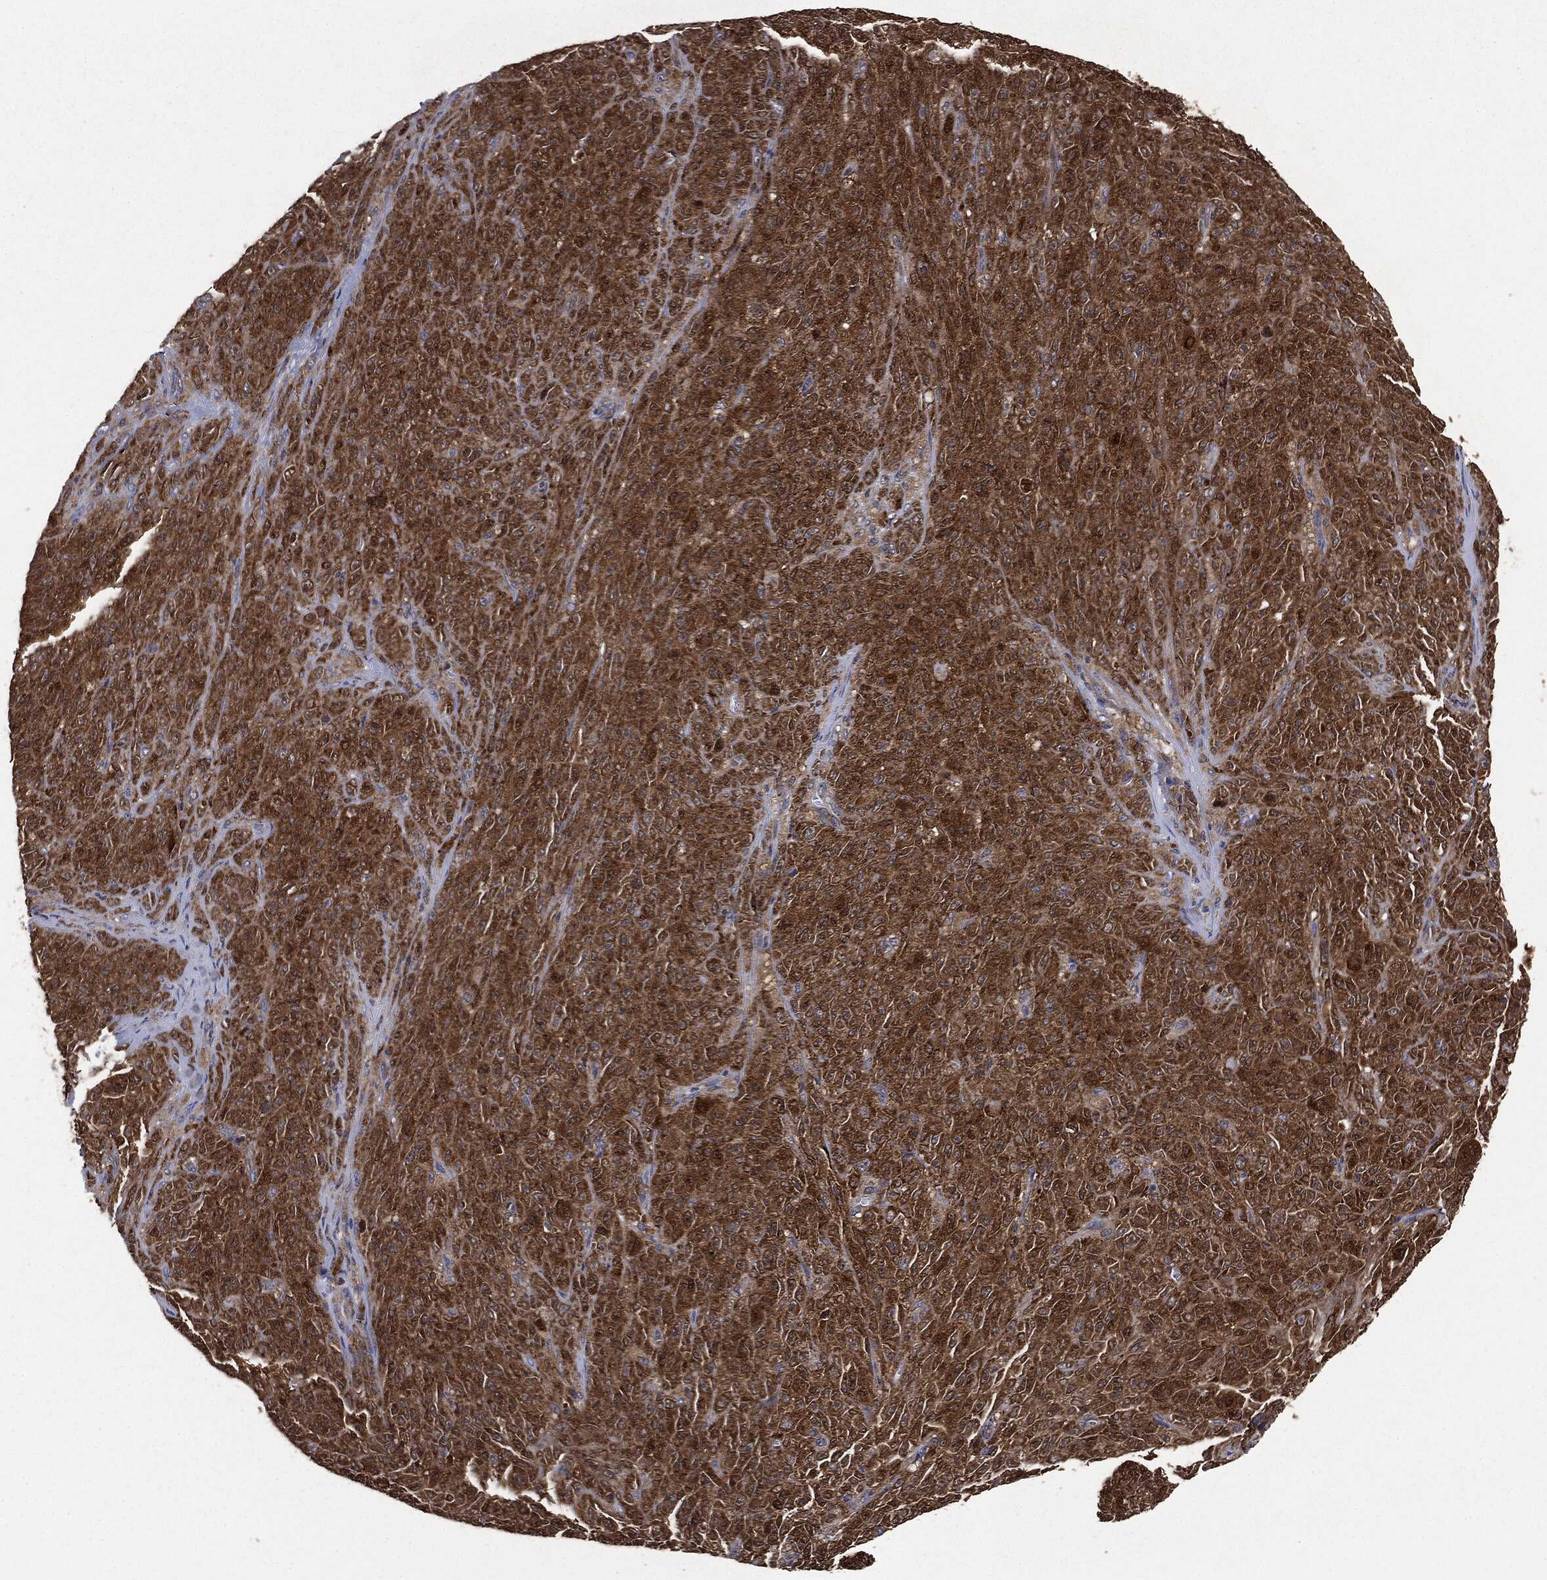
{"staining": {"intensity": "strong", "quantity": ">75%", "location": "cytoplasmic/membranous"}, "tissue": "melanoma", "cell_type": "Tumor cells", "image_type": "cancer", "snomed": [{"axis": "morphology", "description": "Malignant melanoma, NOS"}, {"axis": "topography", "description": "Skin"}], "caption": "Protein staining of melanoma tissue exhibits strong cytoplasmic/membranous staining in about >75% of tumor cells.", "gene": "PLOD3", "patient": {"sex": "female", "age": 82}}